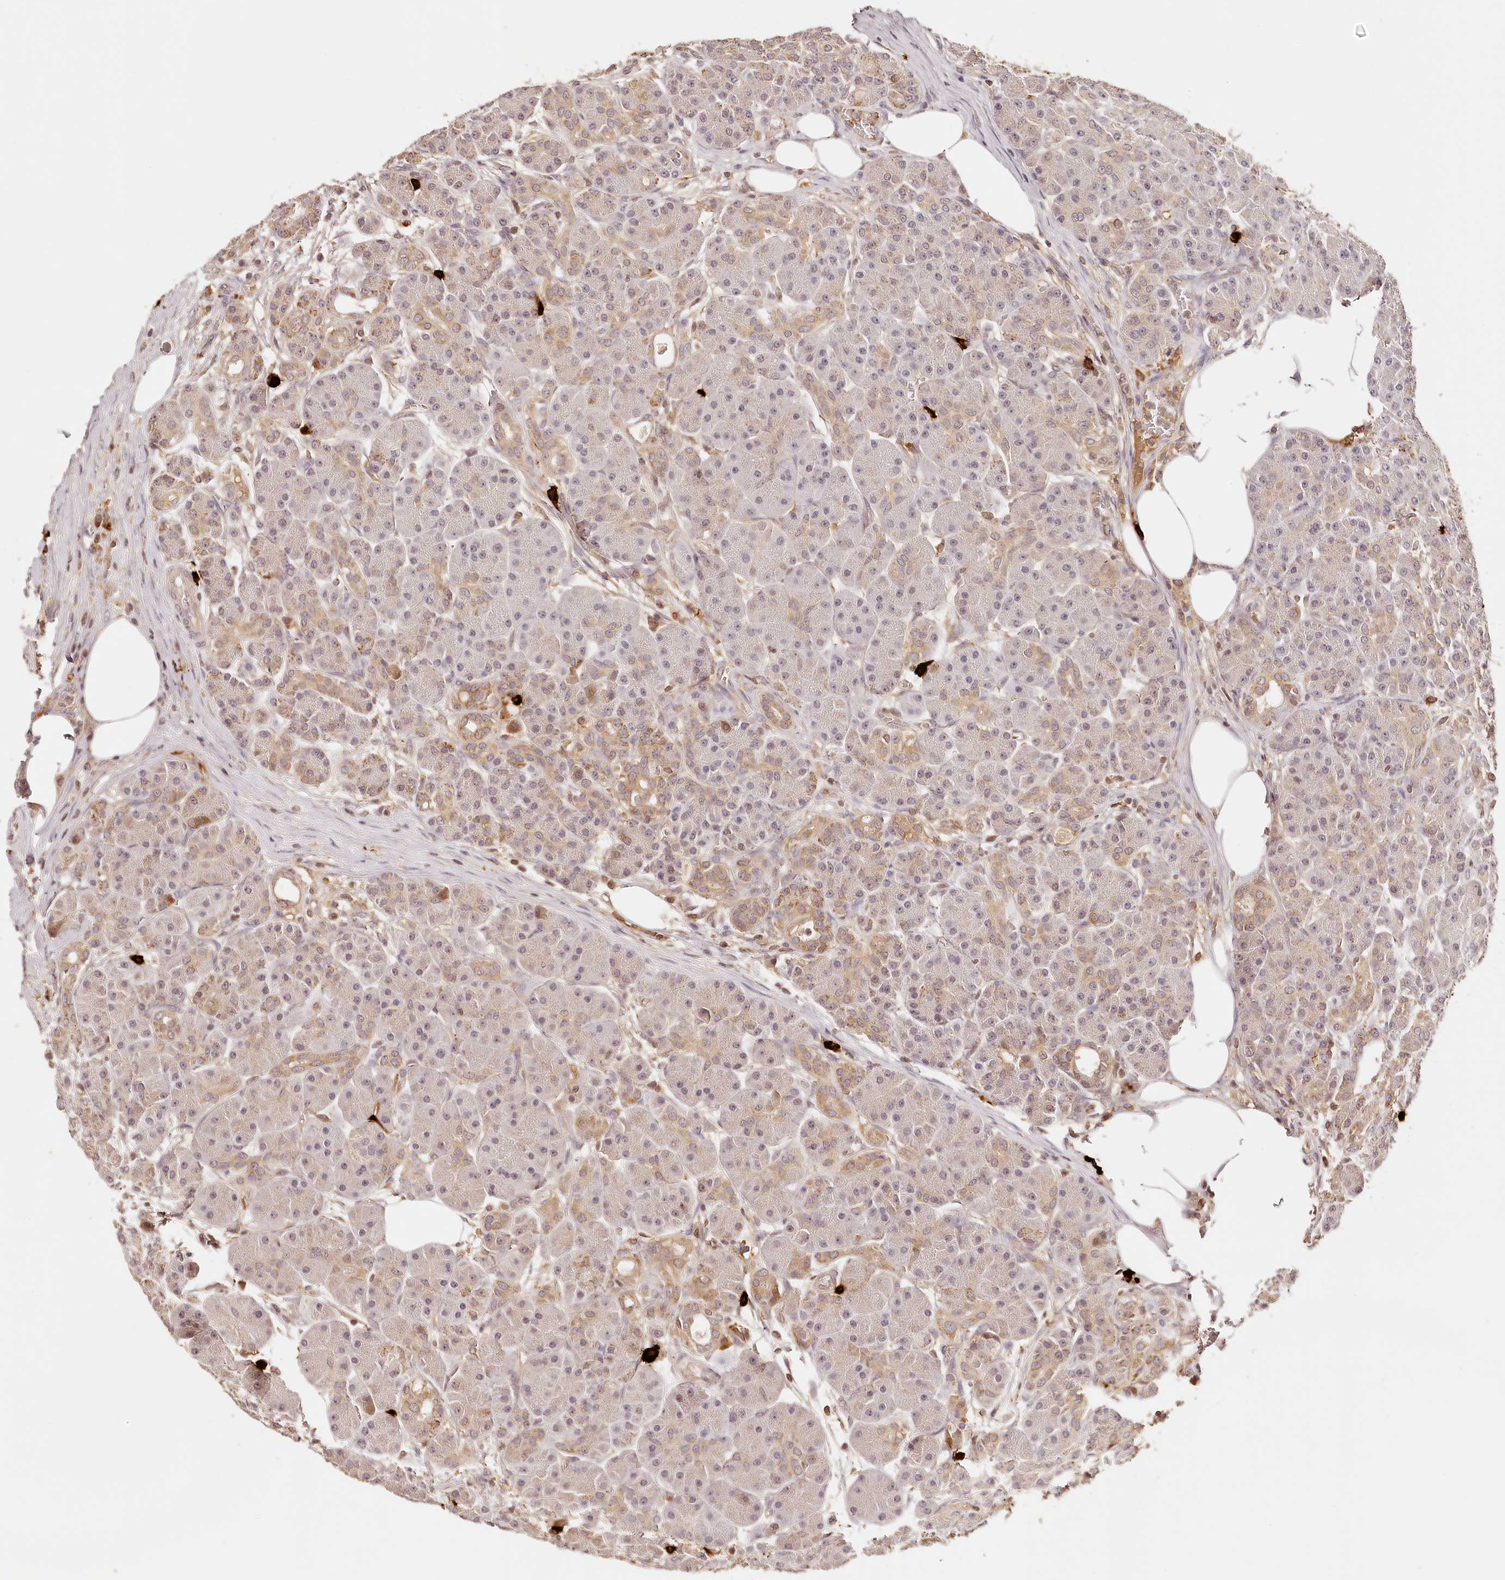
{"staining": {"intensity": "moderate", "quantity": "<25%", "location": "cytoplasmic/membranous"}, "tissue": "pancreas", "cell_type": "Exocrine glandular cells", "image_type": "normal", "snomed": [{"axis": "morphology", "description": "Normal tissue, NOS"}, {"axis": "topography", "description": "Pancreas"}], "caption": "Pancreas stained with immunohistochemistry displays moderate cytoplasmic/membranous staining in about <25% of exocrine glandular cells.", "gene": "SYNGR1", "patient": {"sex": "male", "age": 63}}